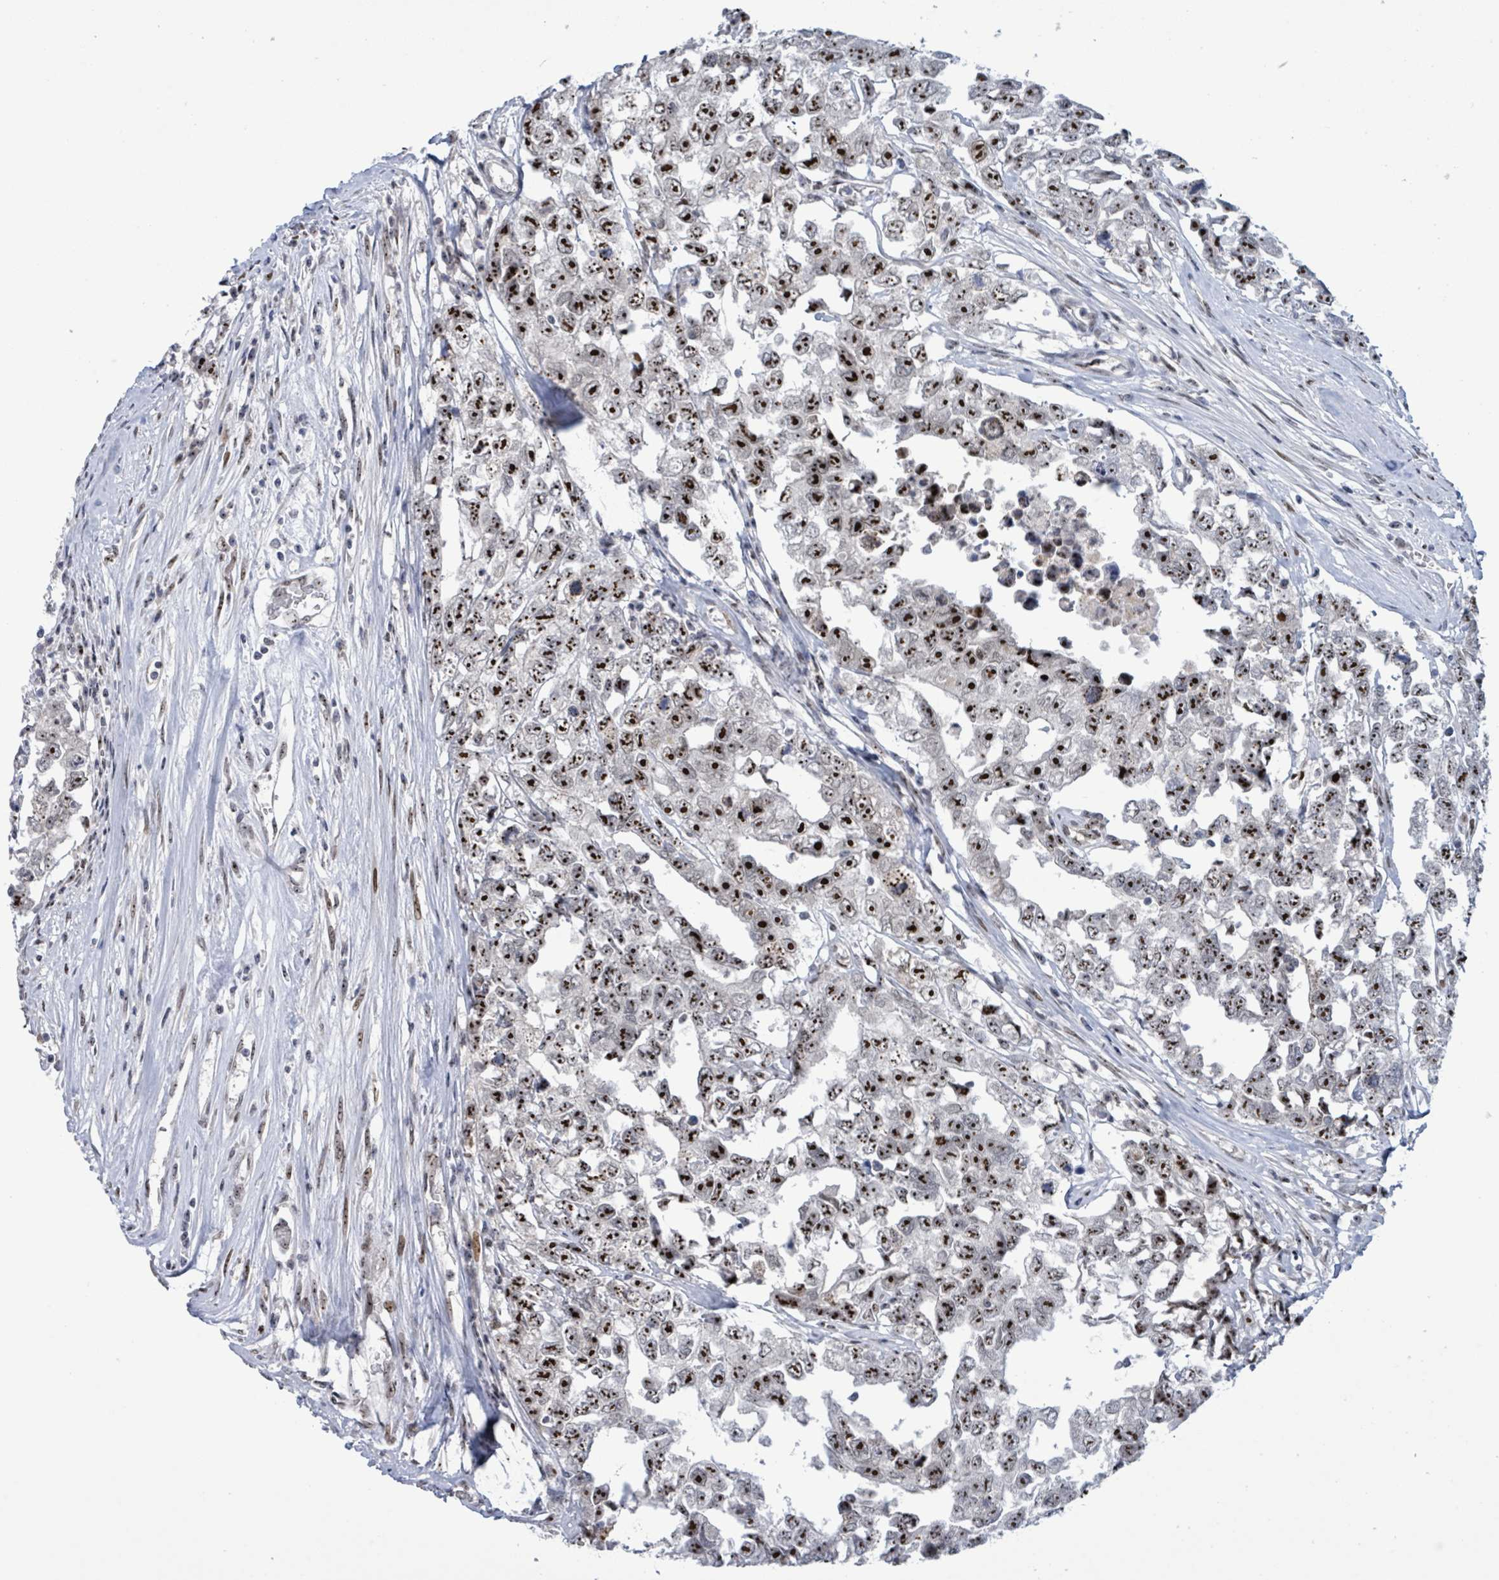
{"staining": {"intensity": "strong", "quantity": ">75%", "location": "nuclear"}, "tissue": "testis cancer", "cell_type": "Tumor cells", "image_type": "cancer", "snomed": [{"axis": "morphology", "description": "Carcinoma, Embryonal, NOS"}, {"axis": "topography", "description": "Testis"}], "caption": "This micrograph displays testis embryonal carcinoma stained with IHC to label a protein in brown. The nuclear of tumor cells show strong positivity for the protein. Nuclei are counter-stained blue.", "gene": "RRN3", "patient": {"sex": "male", "age": 22}}